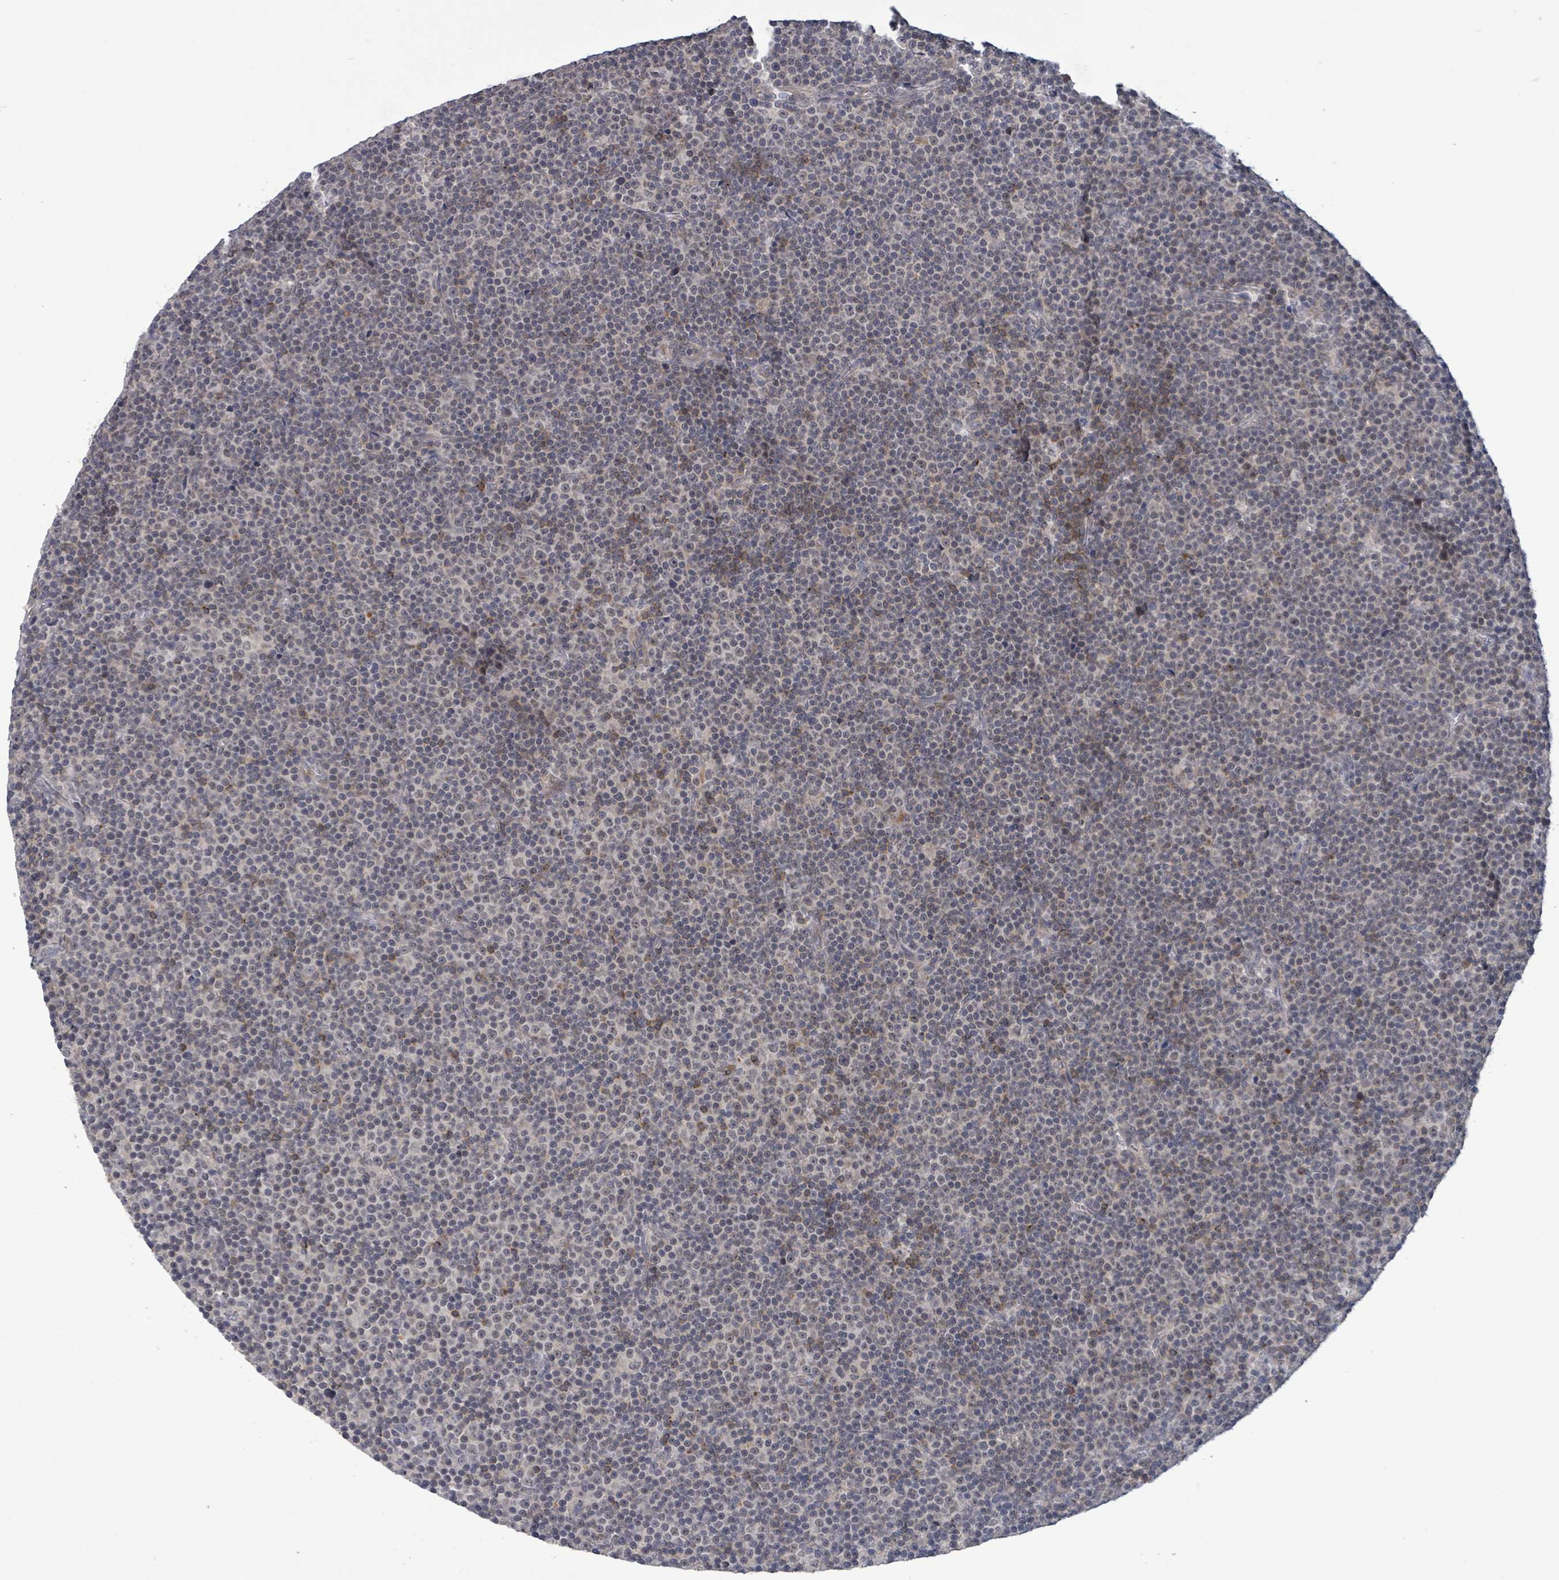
{"staining": {"intensity": "negative", "quantity": "none", "location": "none"}, "tissue": "lymphoma", "cell_type": "Tumor cells", "image_type": "cancer", "snomed": [{"axis": "morphology", "description": "Malignant lymphoma, non-Hodgkin's type, Low grade"}, {"axis": "topography", "description": "Lymph node"}], "caption": "This is an immunohistochemistry micrograph of lymphoma. There is no expression in tumor cells.", "gene": "AMMECR1", "patient": {"sex": "female", "age": 67}}